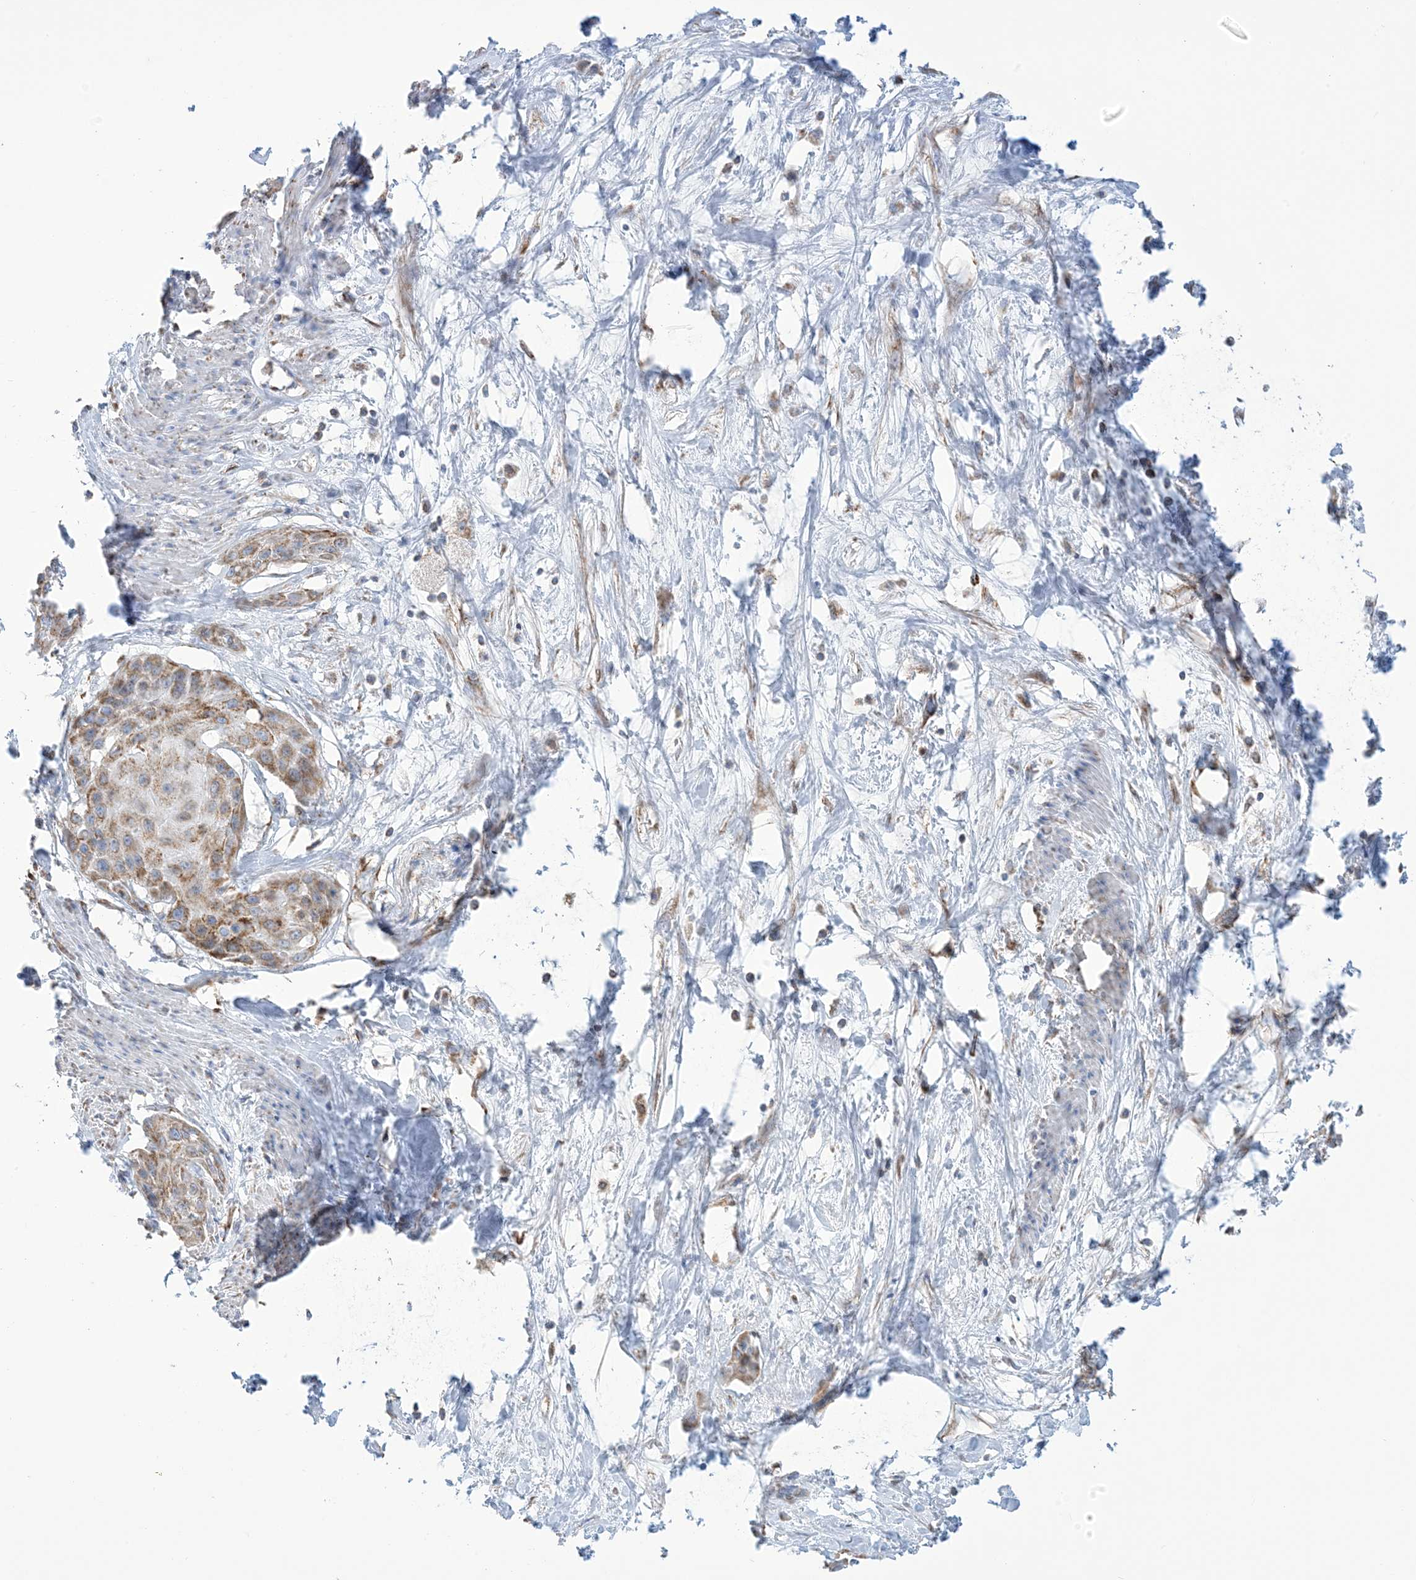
{"staining": {"intensity": "moderate", "quantity": ">75%", "location": "cytoplasmic/membranous"}, "tissue": "cervical cancer", "cell_type": "Tumor cells", "image_type": "cancer", "snomed": [{"axis": "morphology", "description": "Squamous cell carcinoma, NOS"}, {"axis": "topography", "description": "Cervix"}], "caption": "The image shows a brown stain indicating the presence of a protein in the cytoplasmic/membranous of tumor cells in cervical cancer.", "gene": "SAMM50", "patient": {"sex": "female", "age": 57}}